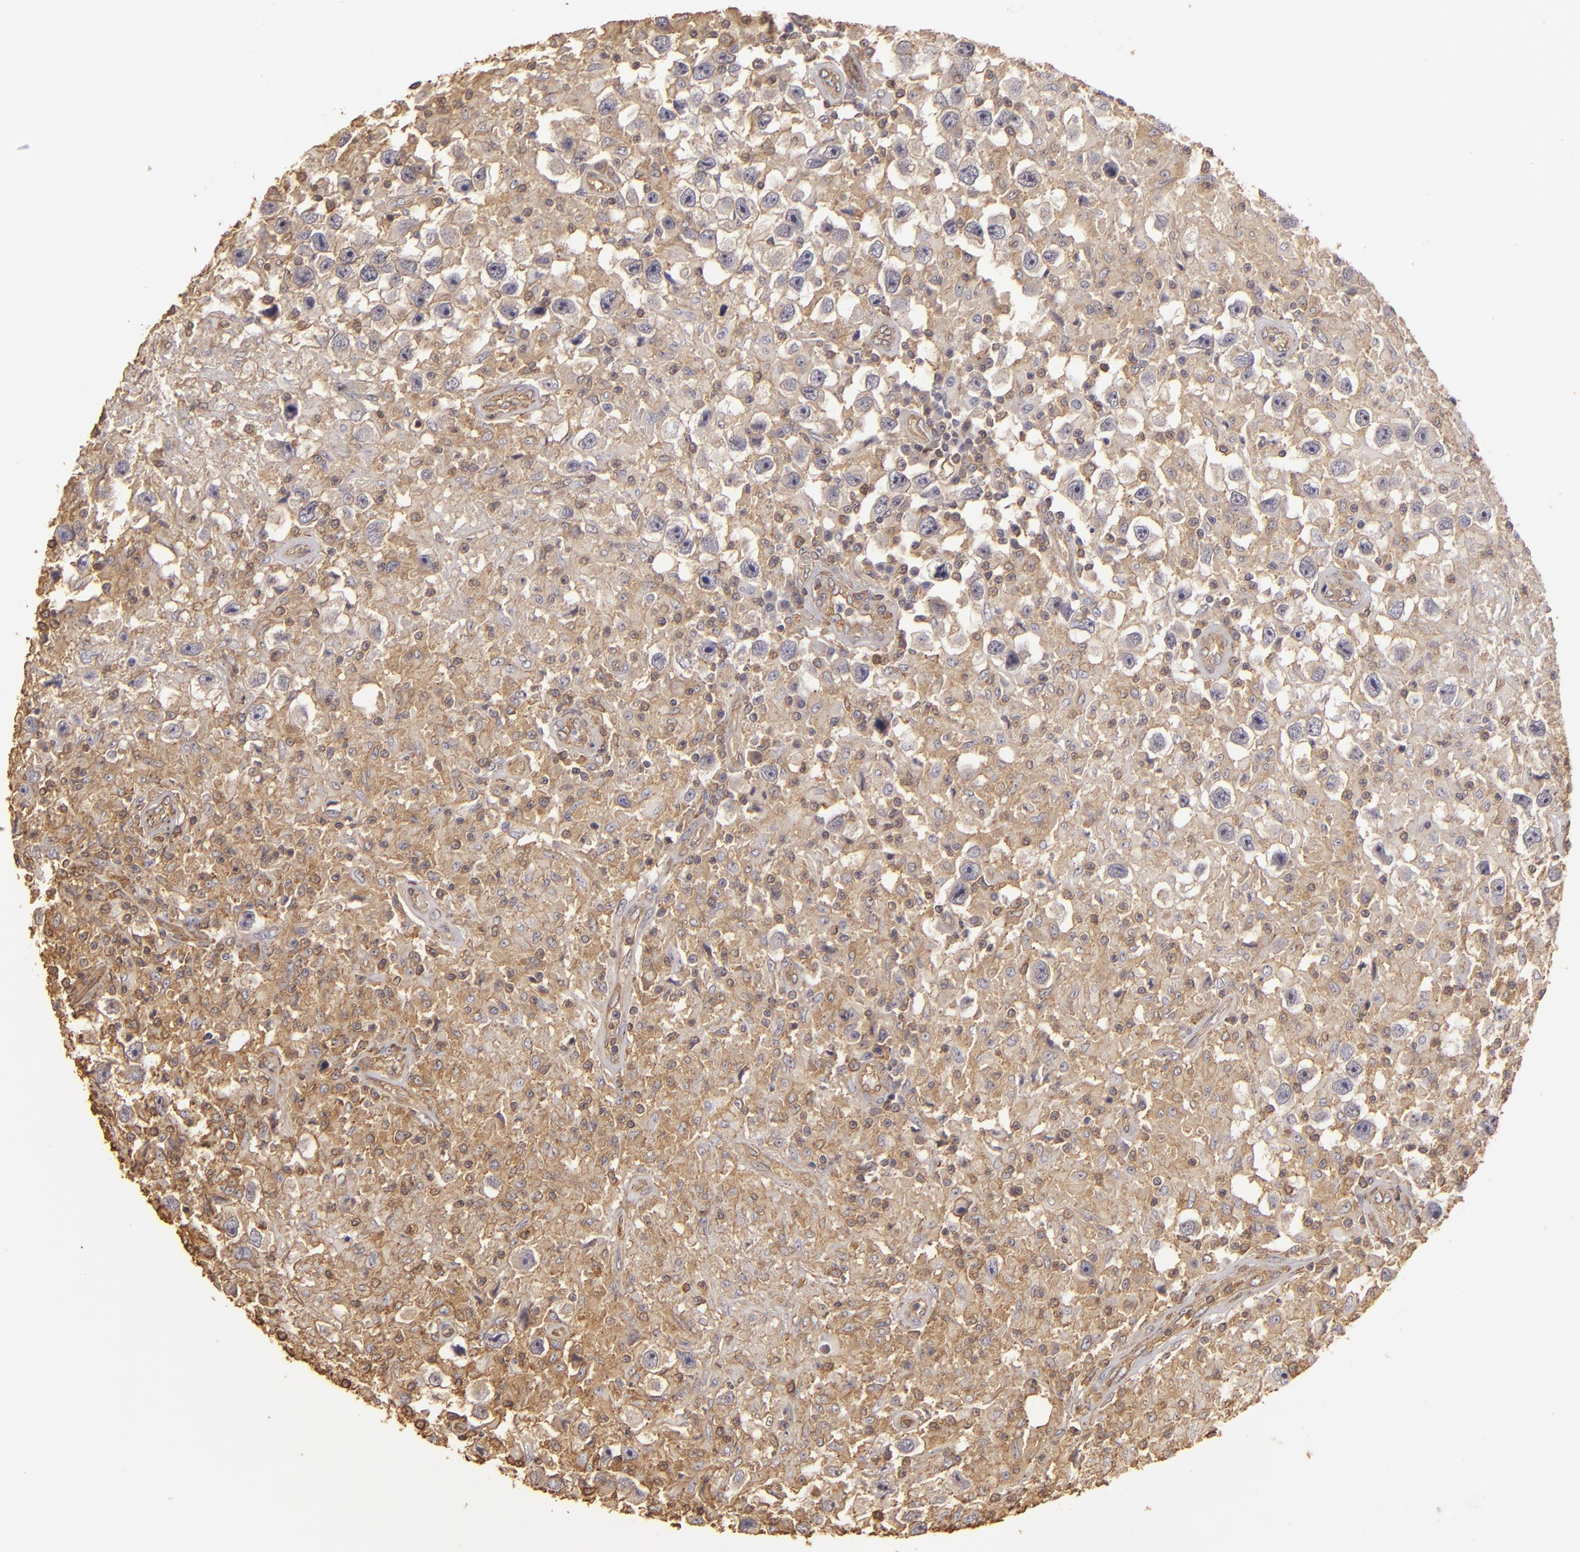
{"staining": {"intensity": "negative", "quantity": "none", "location": "none"}, "tissue": "testis cancer", "cell_type": "Tumor cells", "image_type": "cancer", "snomed": [{"axis": "morphology", "description": "Seminoma, NOS"}, {"axis": "topography", "description": "Testis"}], "caption": "Immunohistochemistry (IHC) of seminoma (testis) reveals no expression in tumor cells.", "gene": "HSPB6", "patient": {"sex": "male", "age": 34}}